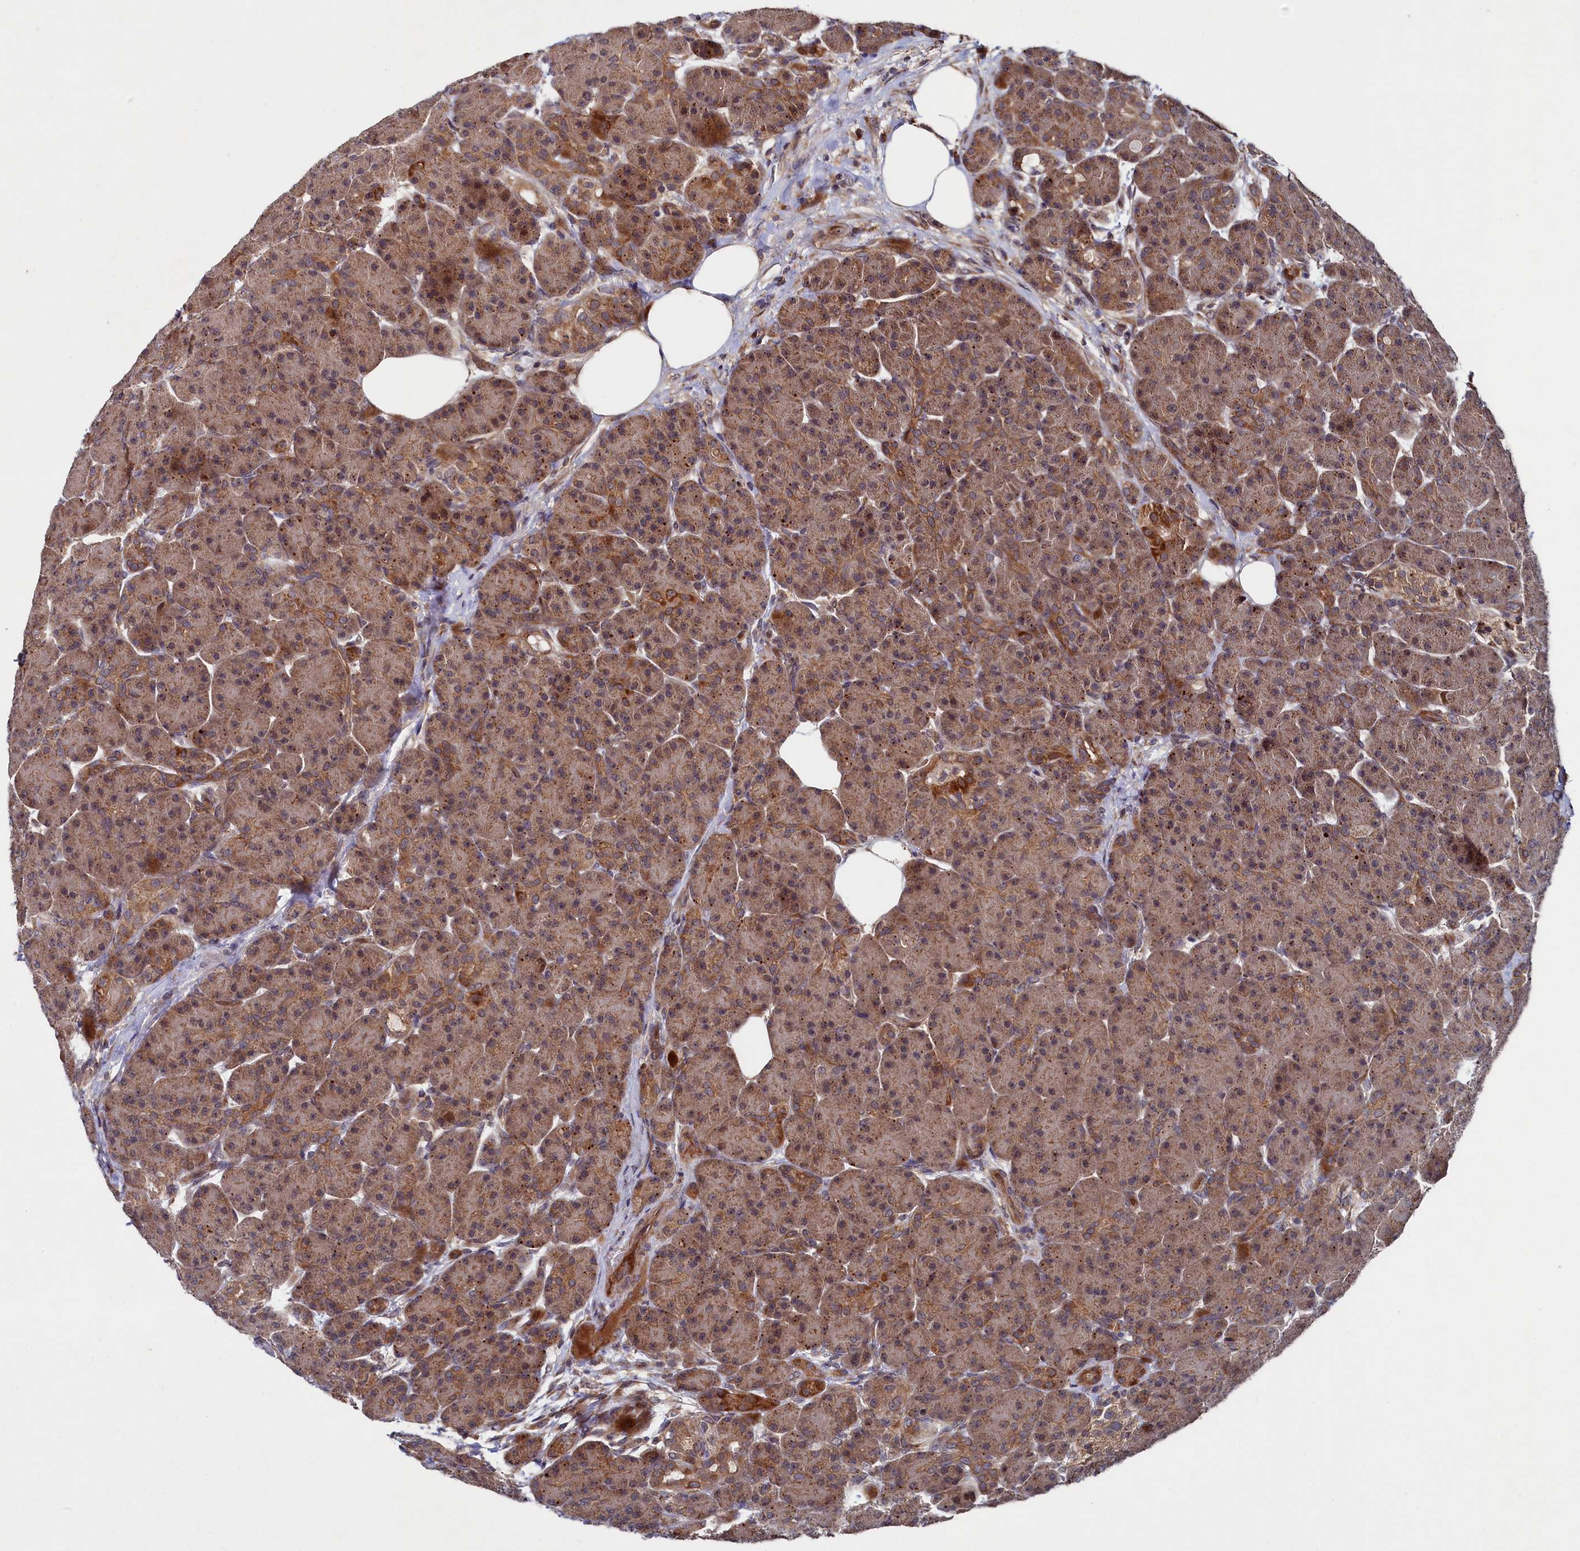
{"staining": {"intensity": "moderate", "quantity": ">75%", "location": "cytoplasmic/membranous"}, "tissue": "pancreas", "cell_type": "Exocrine glandular cells", "image_type": "normal", "snomed": [{"axis": "morphology", "description": "Normal tissue, NOS"}, {"axis": "topography", "description": "Pancreas"}], "caption": "Immunohistochemical staining of unremarkable pancreas displays >75% levels of moderate cytoplasmic/membranous protein positivity in approximately >75% of exocrine glandular cells.", "gene": "SUPV3L1", "patient": {"sex": "male", "age": 63}}